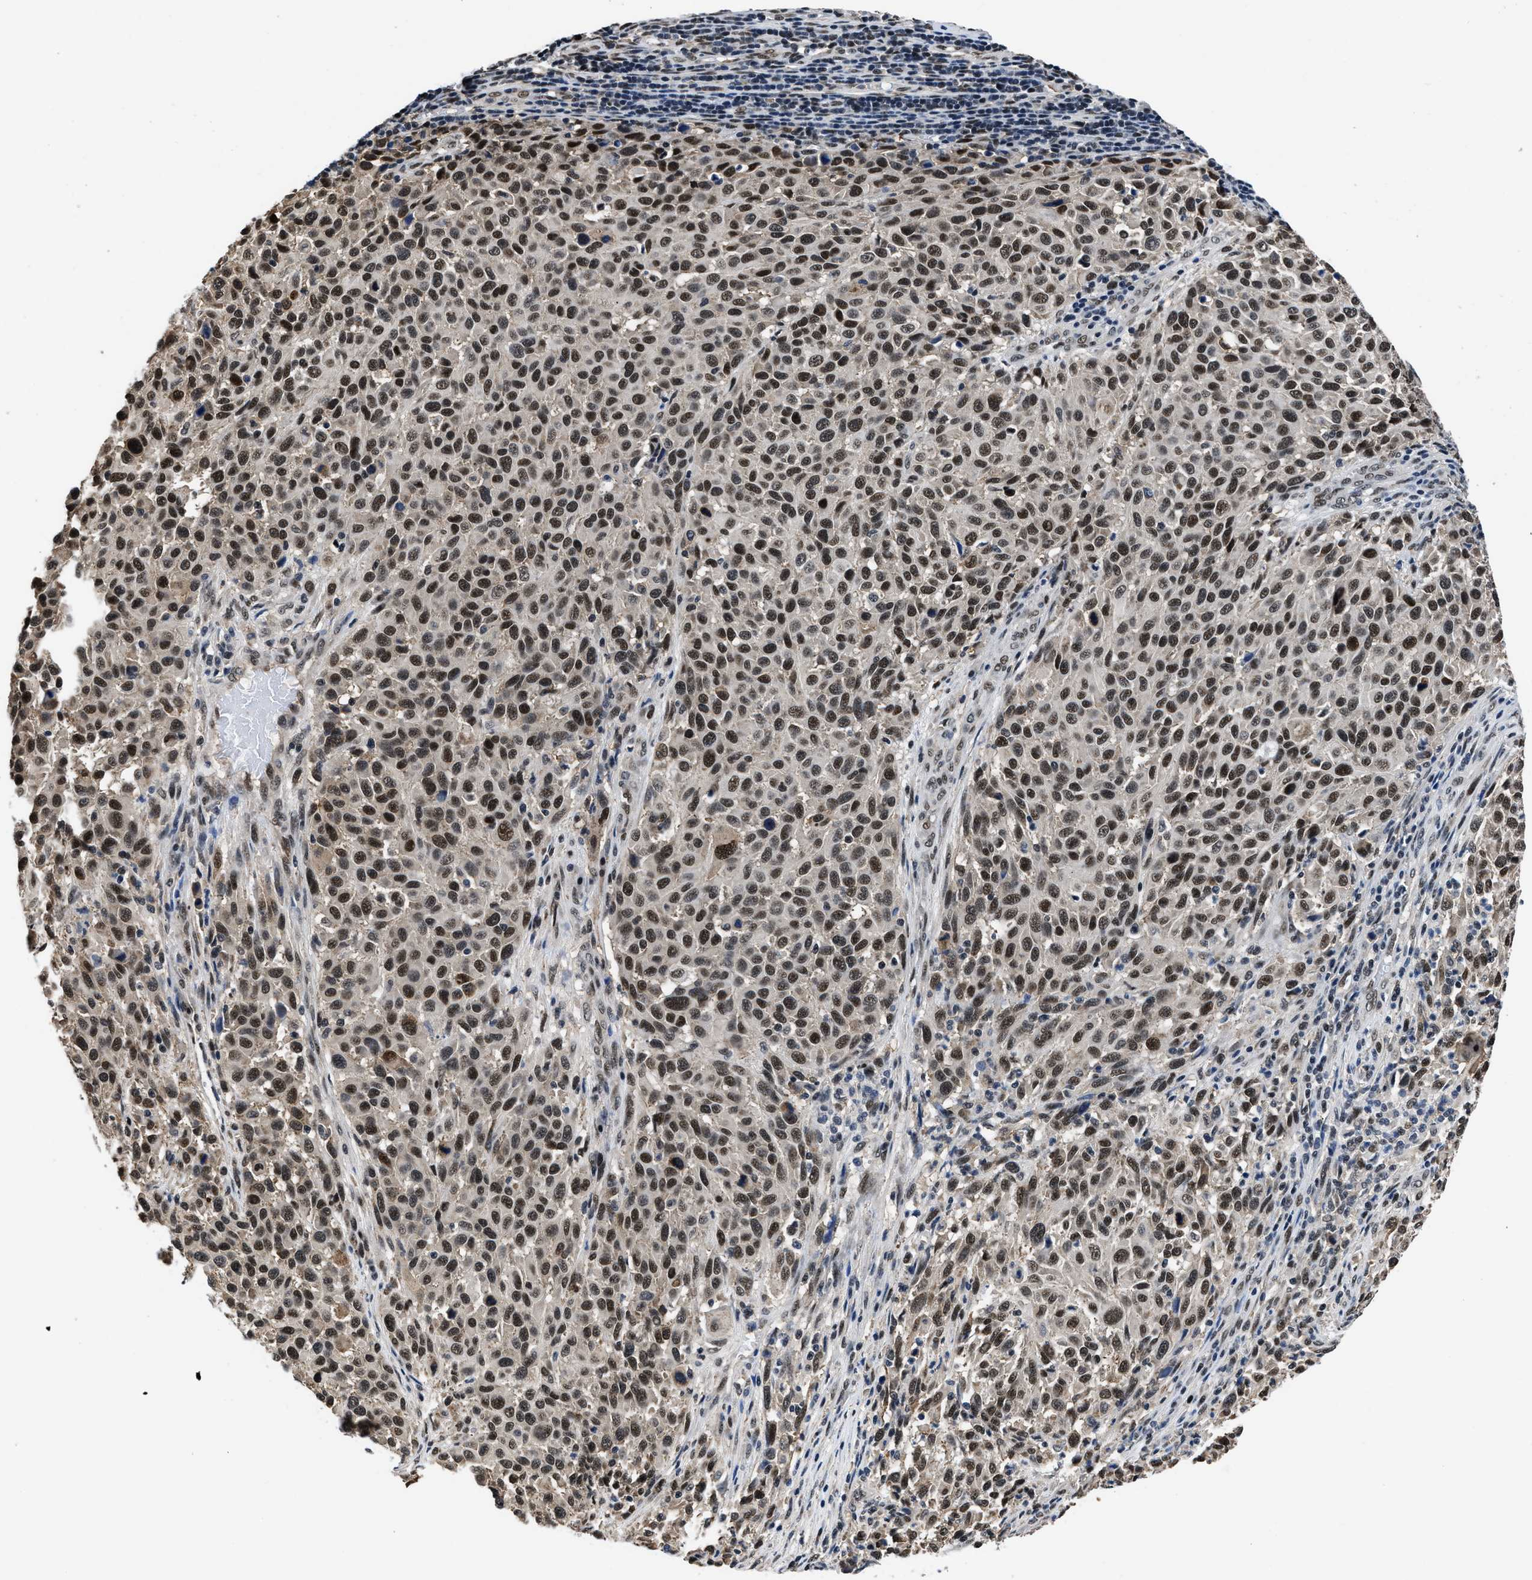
{"staining": {"intensity": "strong", "quantity": ">75%", "location": "nuclear"}, "tissue": "melanoma", "cell_type": "Tumor cells", "image_type": "cancer", "snomed": [{"axis": "morphology", "description": "Malignant melanoma, Metastatic site"}, {"axis": "topography", "description": "Lymph node"}], "caption": "Melanoma stained for a protein (brown) exhibits strong nuclear positive expression in about >75% of tumor cells.", "gene": "HNRNPH2", "patient": {"sex": "male", "age": 61}}